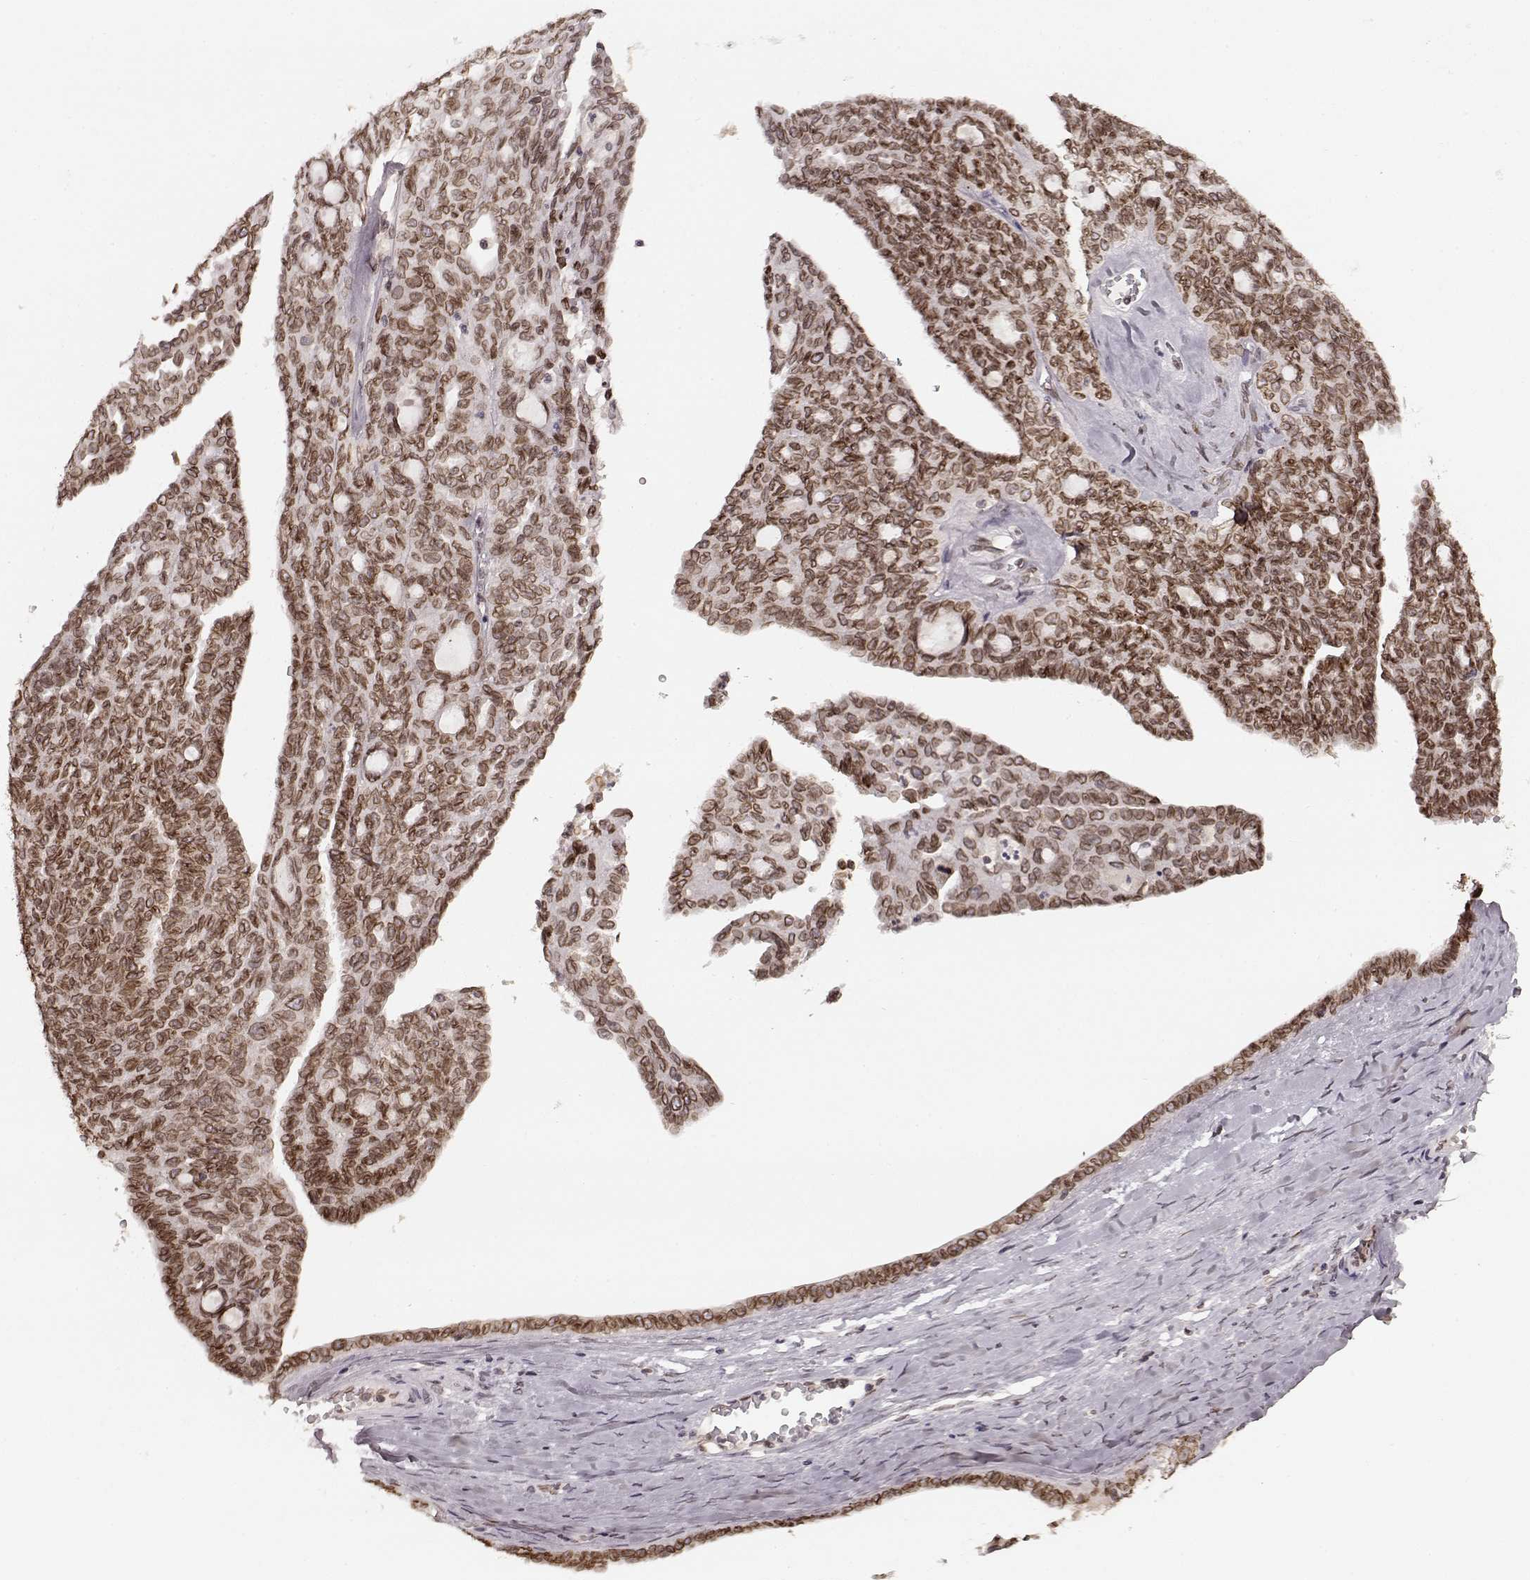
{"staining": {"intensity": "strong", "quantity": ">75%", "location": "cytoplasmic/membranous,nuclear"}, "tissue": "ovarian cancer", "cell_type": "Tumor cells", "image_type": "cancer", "snomed": [{"axis": "morphology", "description": "Cystadenocarcinoma, serous, NOS"}, {"axis": "topography", "description": "Ovary"}], "caption": "Immunohistochemical staining of human ovarian cancer (serous cystadenocarcinoma) exhibits strong cytoplasmic/membranous and nuclear protein staining in approximately >75% of tumor cells.", "gene": "DCAF12", "patient": {"sex": "female", "age": 71}}